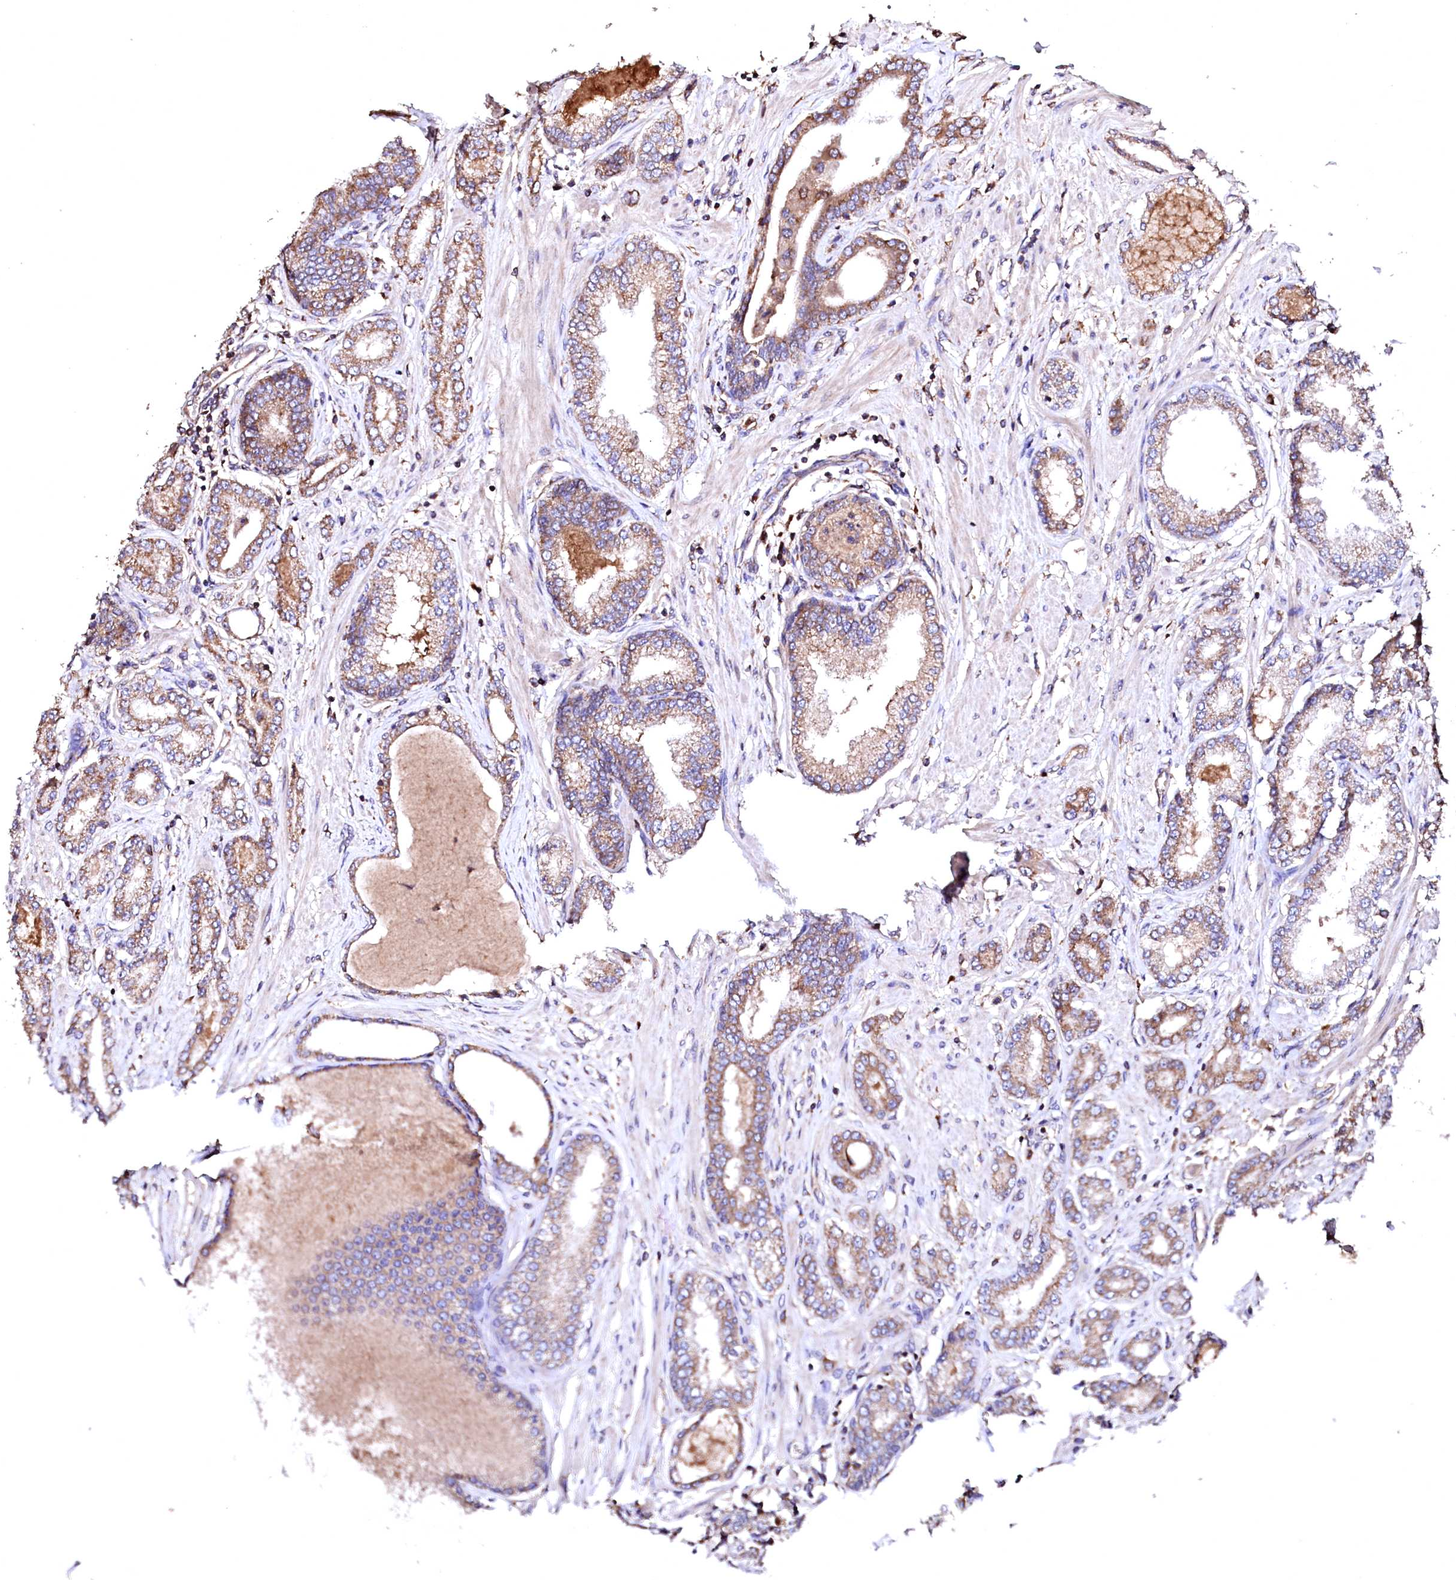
{"staining": {"intensity": "moderate", "quantity": "25%-75%", "location": "cytoplasmic/membranous"}, "tissue": "prostate cancer", "cell_type": "Tumor cells", "image_type": "cancer", "snomed": [{"axis": "morphology", "description": "Adenocarcinoma, Low grade"}, {"axis": "topography", "description": "Prostate"}], "caption": "A brown stain highlights moderate cytoplasmic/membranous staining of a protein in prostate low-grade adenocarcinoma tumor cells.", "gene": "ST3GAL1", "patient": {"sex": "male", "age": 63}}